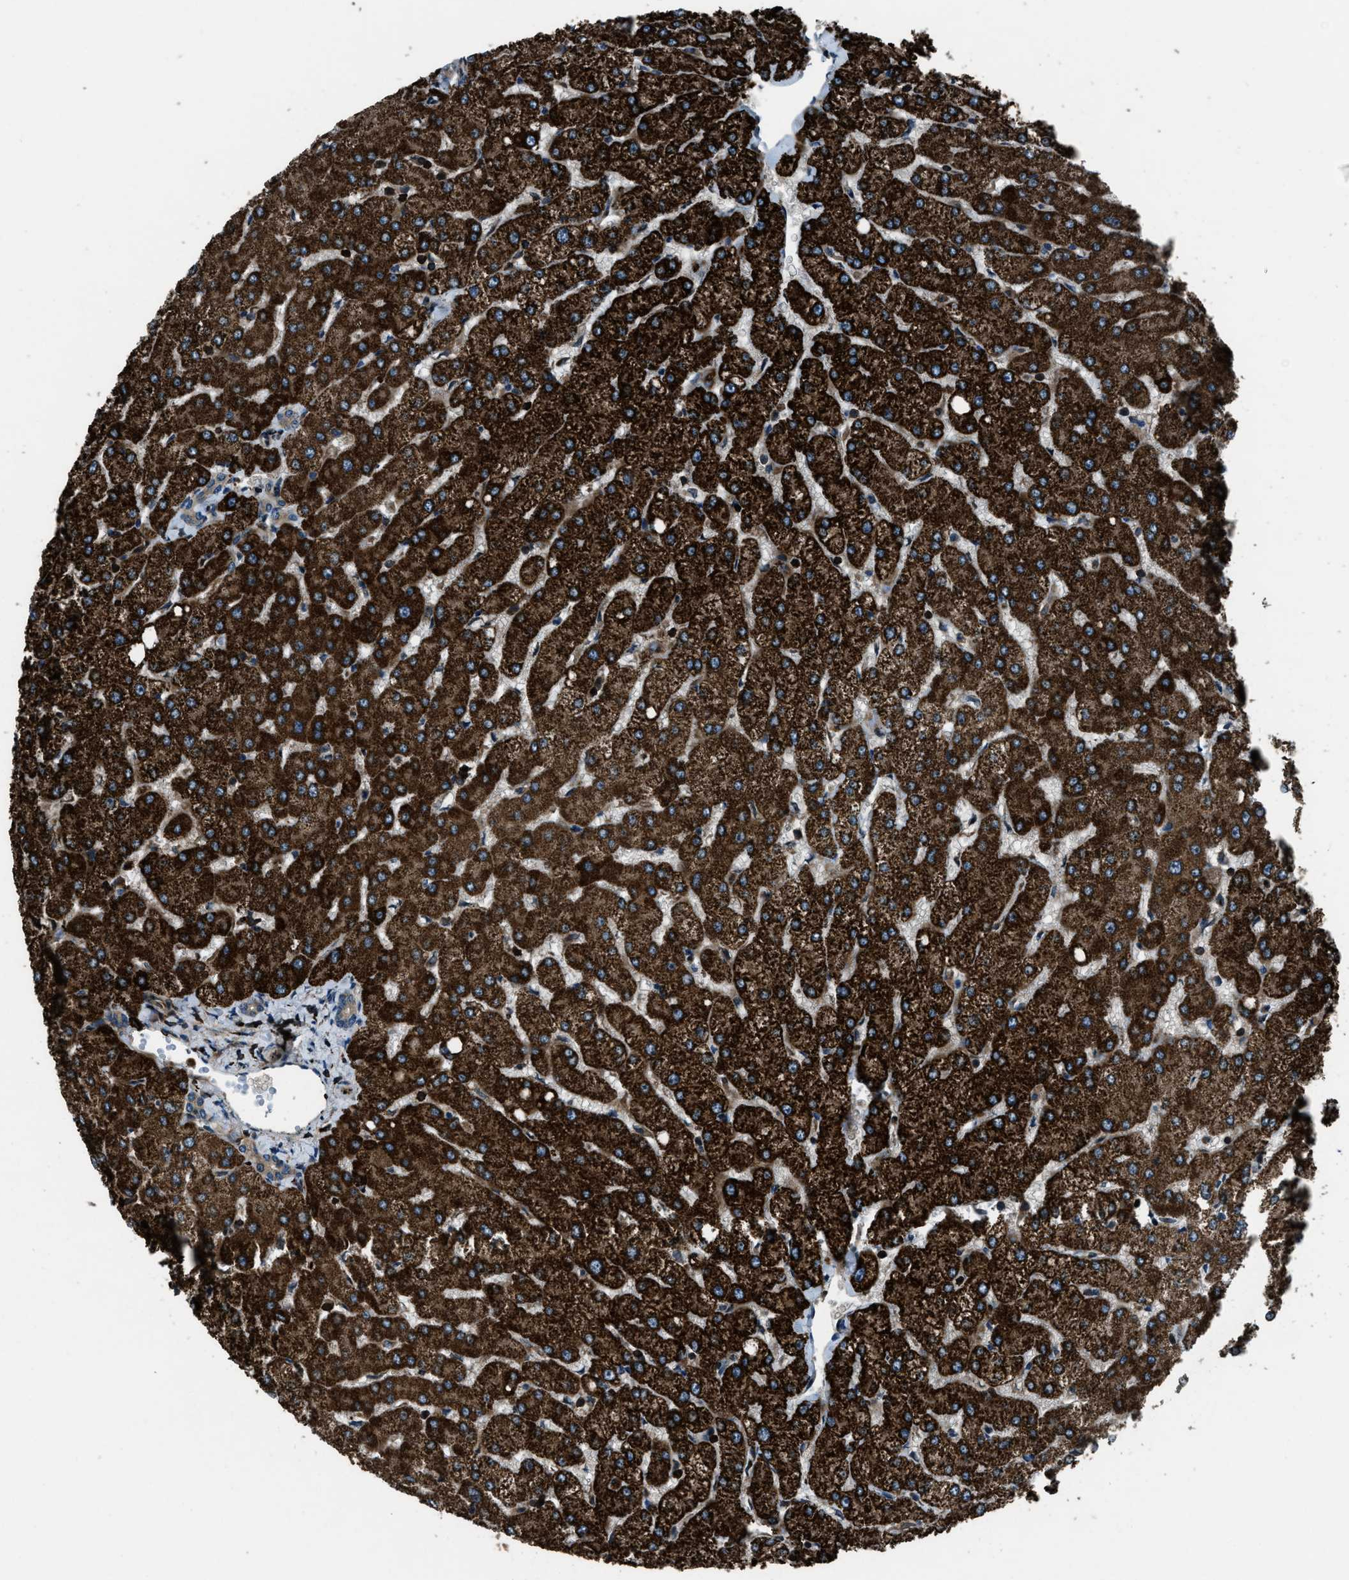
{"staining": {"intensity": "weak", "quantity": ">75%", "location": "cytoplasmic/membranous"}, "tissue": "liver", "cell_type": "Cholangiocytes", "image_type": "normal", "snomed": [{"axis": "morphology", "description": "Normal tissue, NOS"}, {"axis": "topography", "description": "Liver"}], "caption": "An immunohistochemistry (IHC) histopathology image of unremarkable tissue is shown. Protein staining in brown shows weak cytoplasmic/membranous positivity in liver within cholangiocytes.", "gene": "SNX30", "patient": {"sex": "female", "age": 54}}